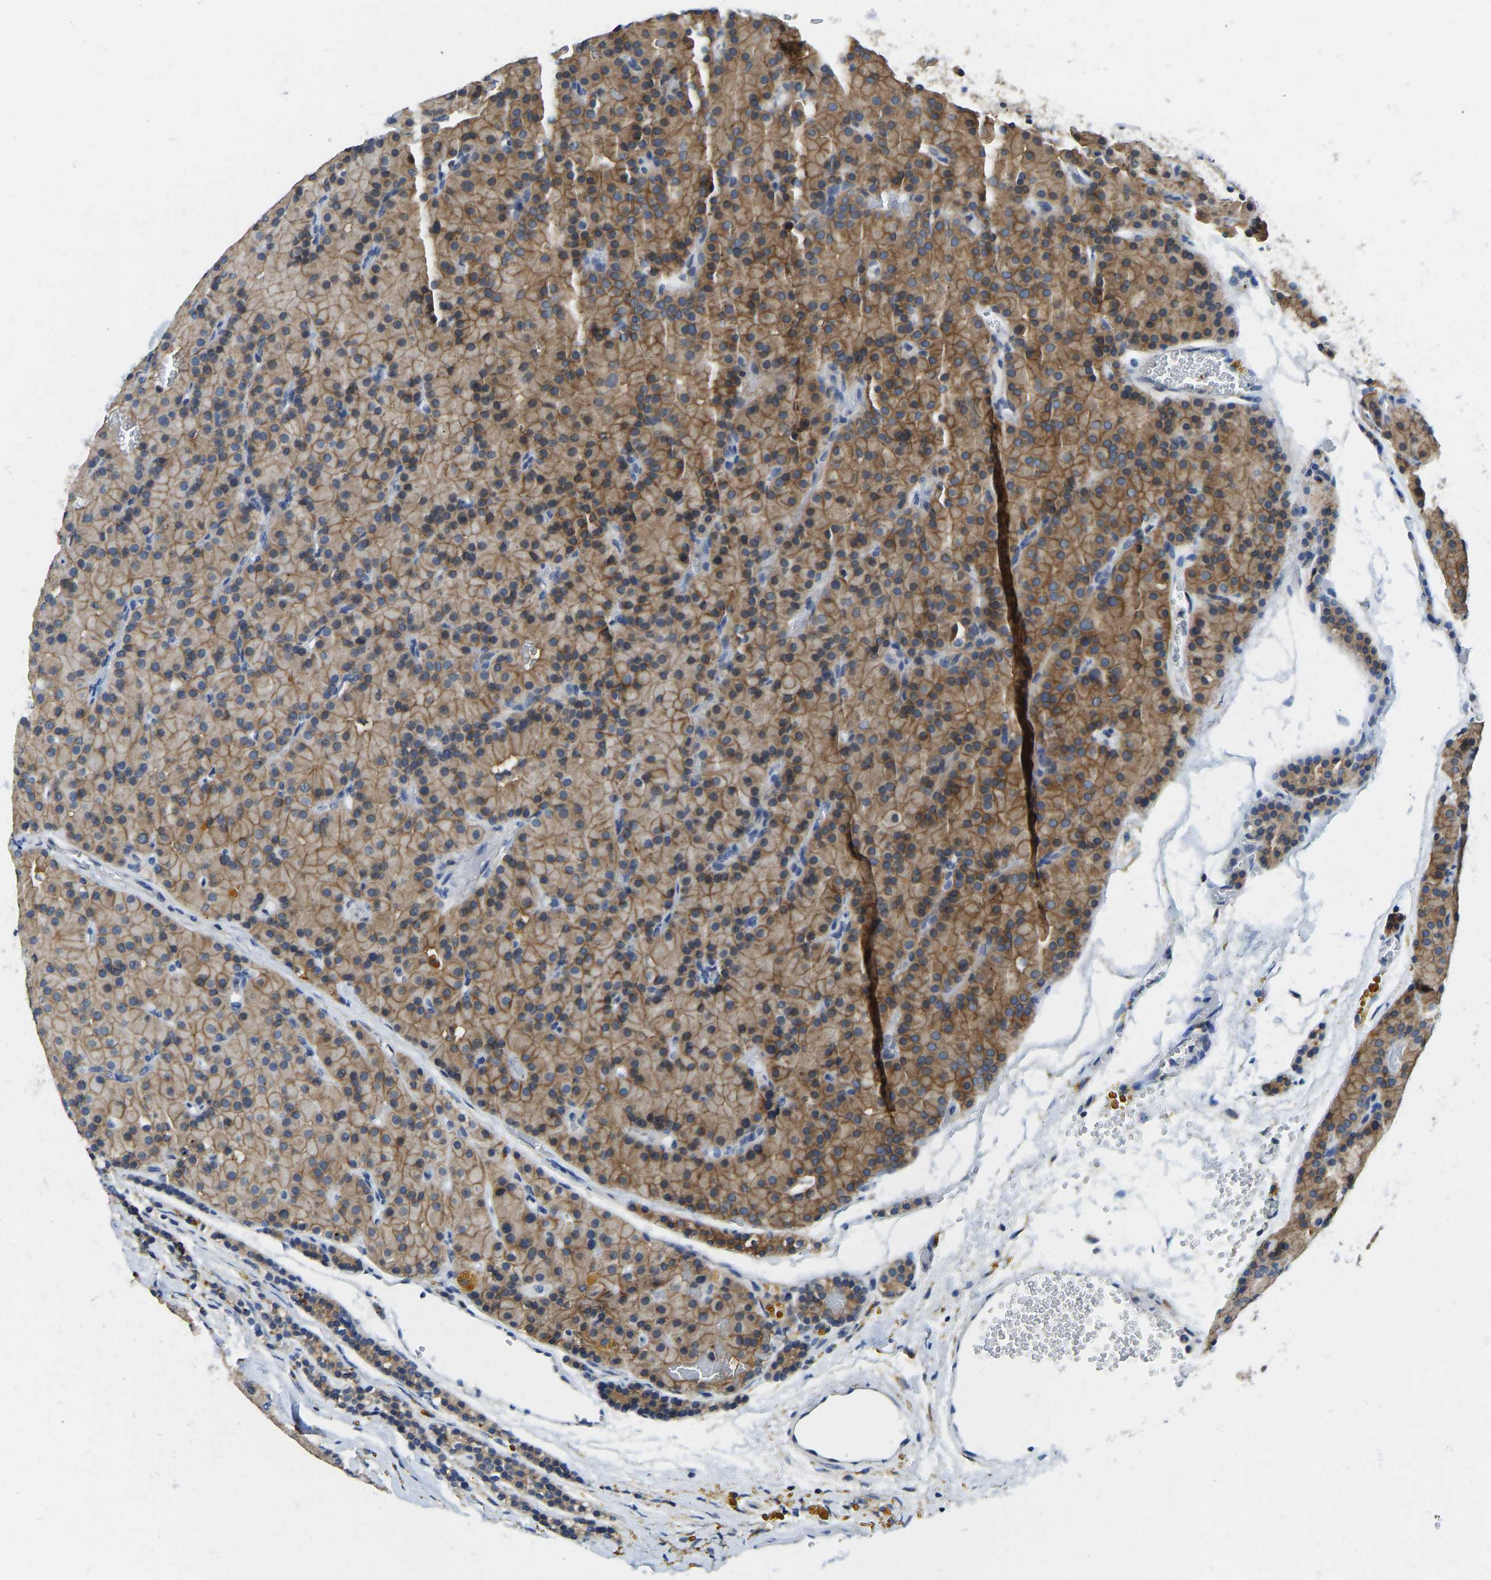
{"staining": {"intensity": "moderate", "quantity": ">75%", "location": "cytoplasmic/membranous"}, "tissue": "parathyroid gland", "cell_type": "Glandular cells", "image_type": "normal", "snomed": [{"axis": "morphology", "description": "Normal tissue, NOS"}, {"axis": "morphology", "description": "Adenoma, NOS"}, {"axis": "topography", "description": "Parathyroid gland"}], "caption": "Brown immunohistochemical staining in benign parathyroid gland demonstrates moderate cytoplasmic/membranous expression in about >75% of glandular cells.", "gene": "NDRG3", "patient": {"sex": "male", "age": 75}}